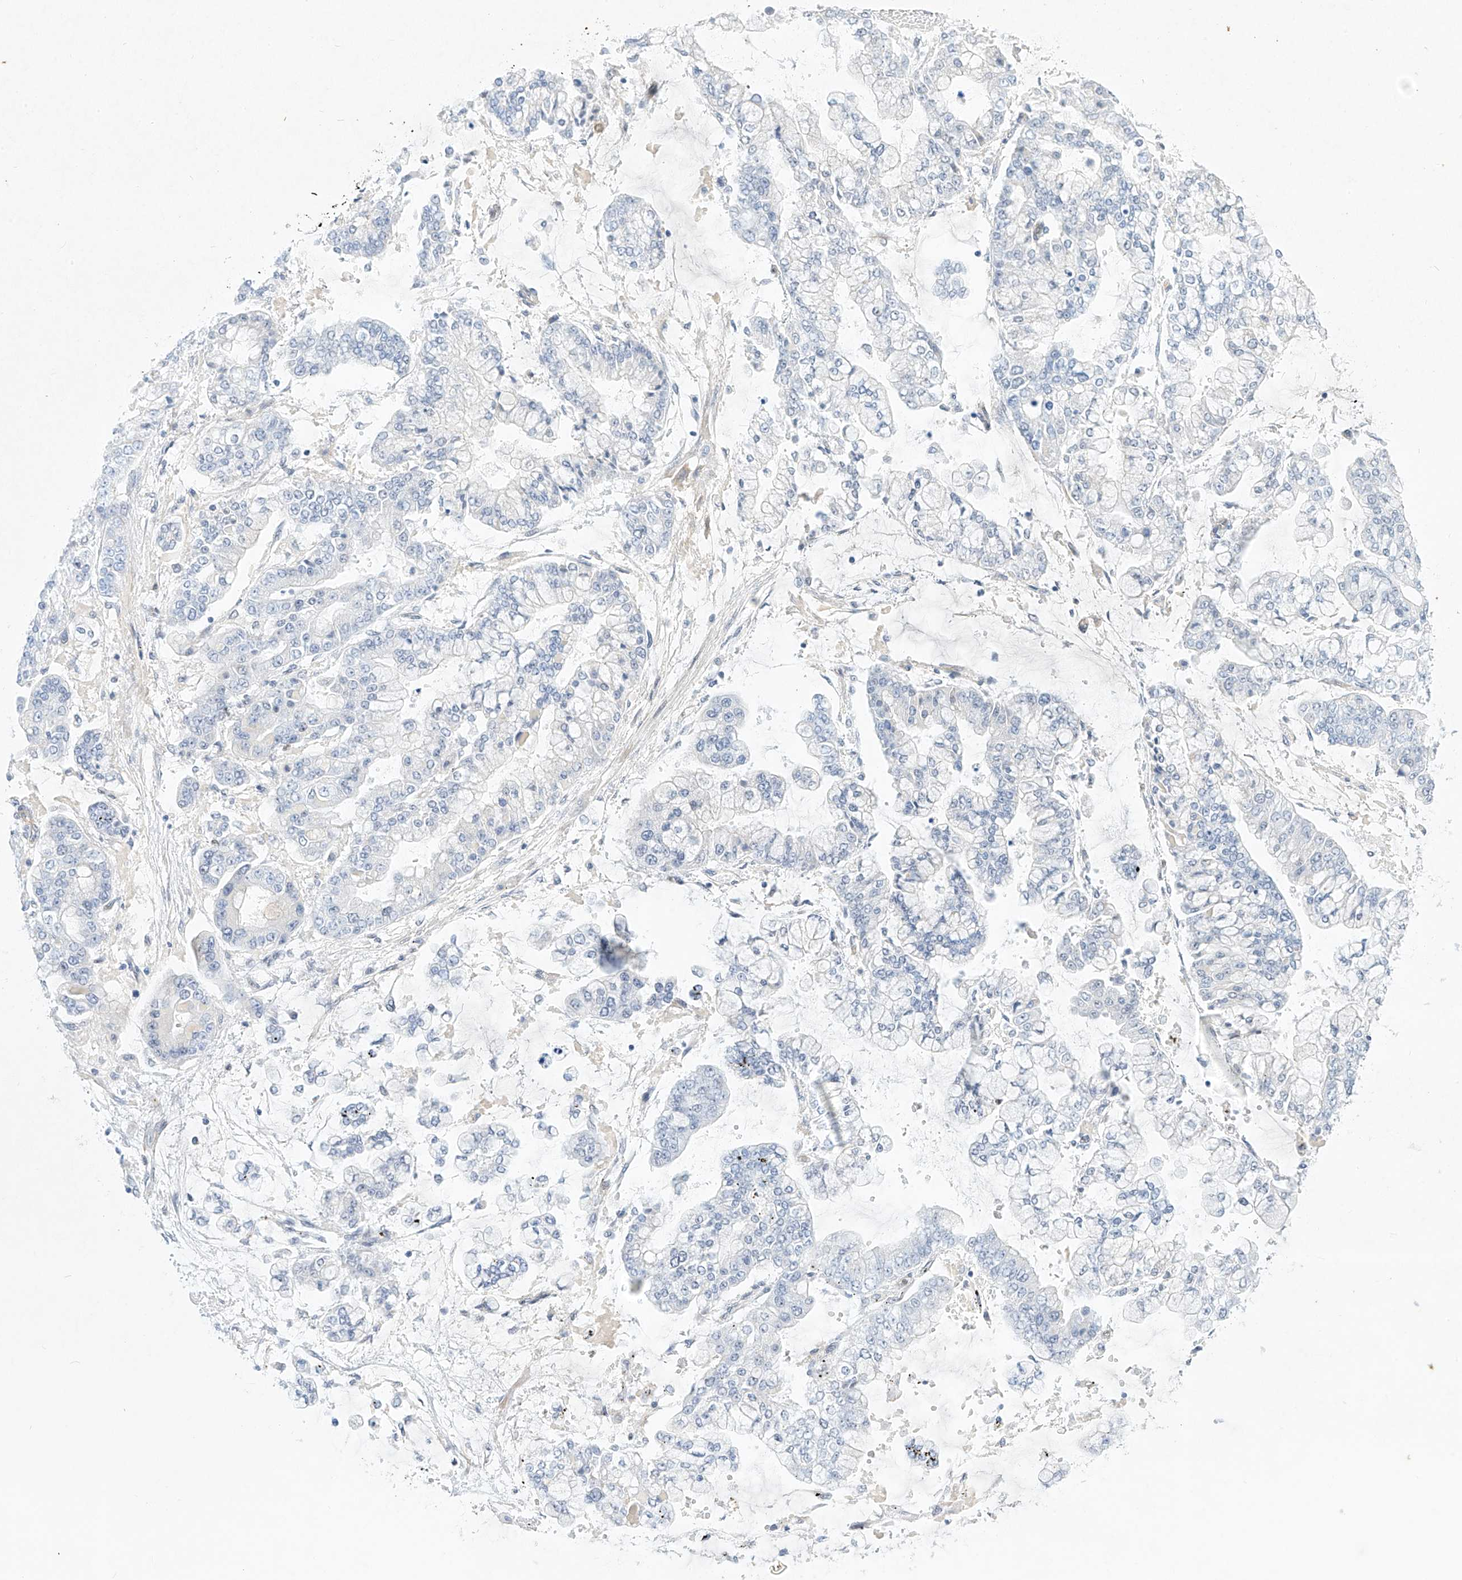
{"staining": {"intensity": "negative", "quantity": "none", "location": "none"}, "tissue": "stomach cancer", "cell_type": "Tumor cells", "image_type": "cancer", "snomed": [{"axis": "morphology", "description": "Normal tissue, NOS"}, {"axis": "morphology", "description": "Adenocarcinoma, NOS"}, {"axis": "topography", "description": "Stomach, upper"}, {"axis": "topography", "description": "Stomach"}], "caption": "Immunohistochemistry of human stomach cancer (adenocarcinoma) shows no staining in tumor cells.", "gene": "REEP2", "patient": {"sex": "male", "age": 76}}